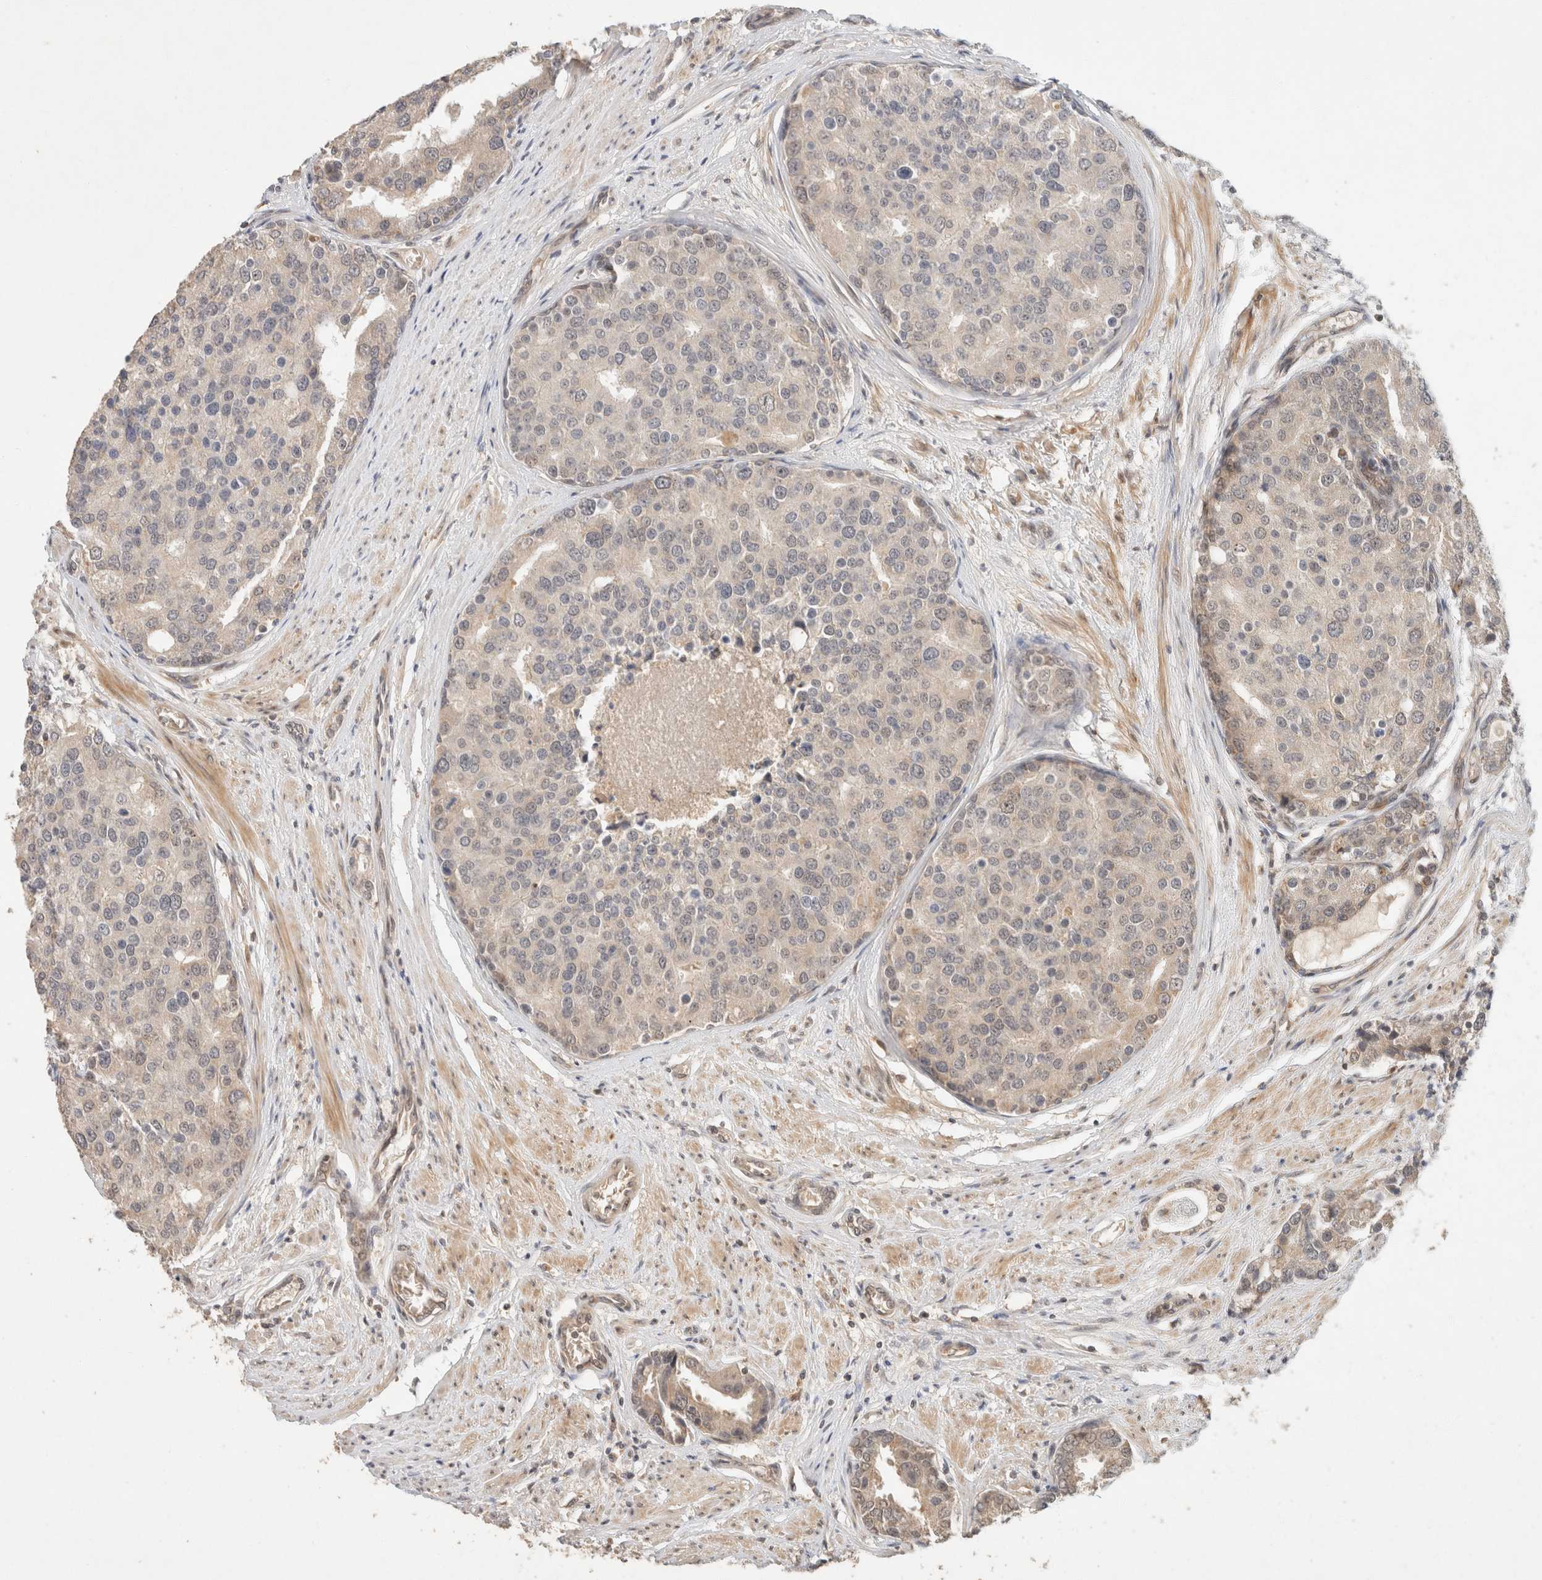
{"staining": {"intensity": "weak", "quantity": "25%-75%", "location": "cytoplasmic/membranous"}, "tissue": "prostate cancer", "cell_type": "Tumor cells", "image_type": "cancer", "snomed": [{"axis": "morphology", "description": "Adenocarcinoma, High grade"}, {"axis": "topography", "description": "Prostate"}], "caption": "This is a micrograph of immunohistochemistry staining of prostate cancer, which shows weak expression in the cytoplasmic/membranous of tumor cells.", "gene": "TACC1", "patient": {"sex": "male", "age": 50}}